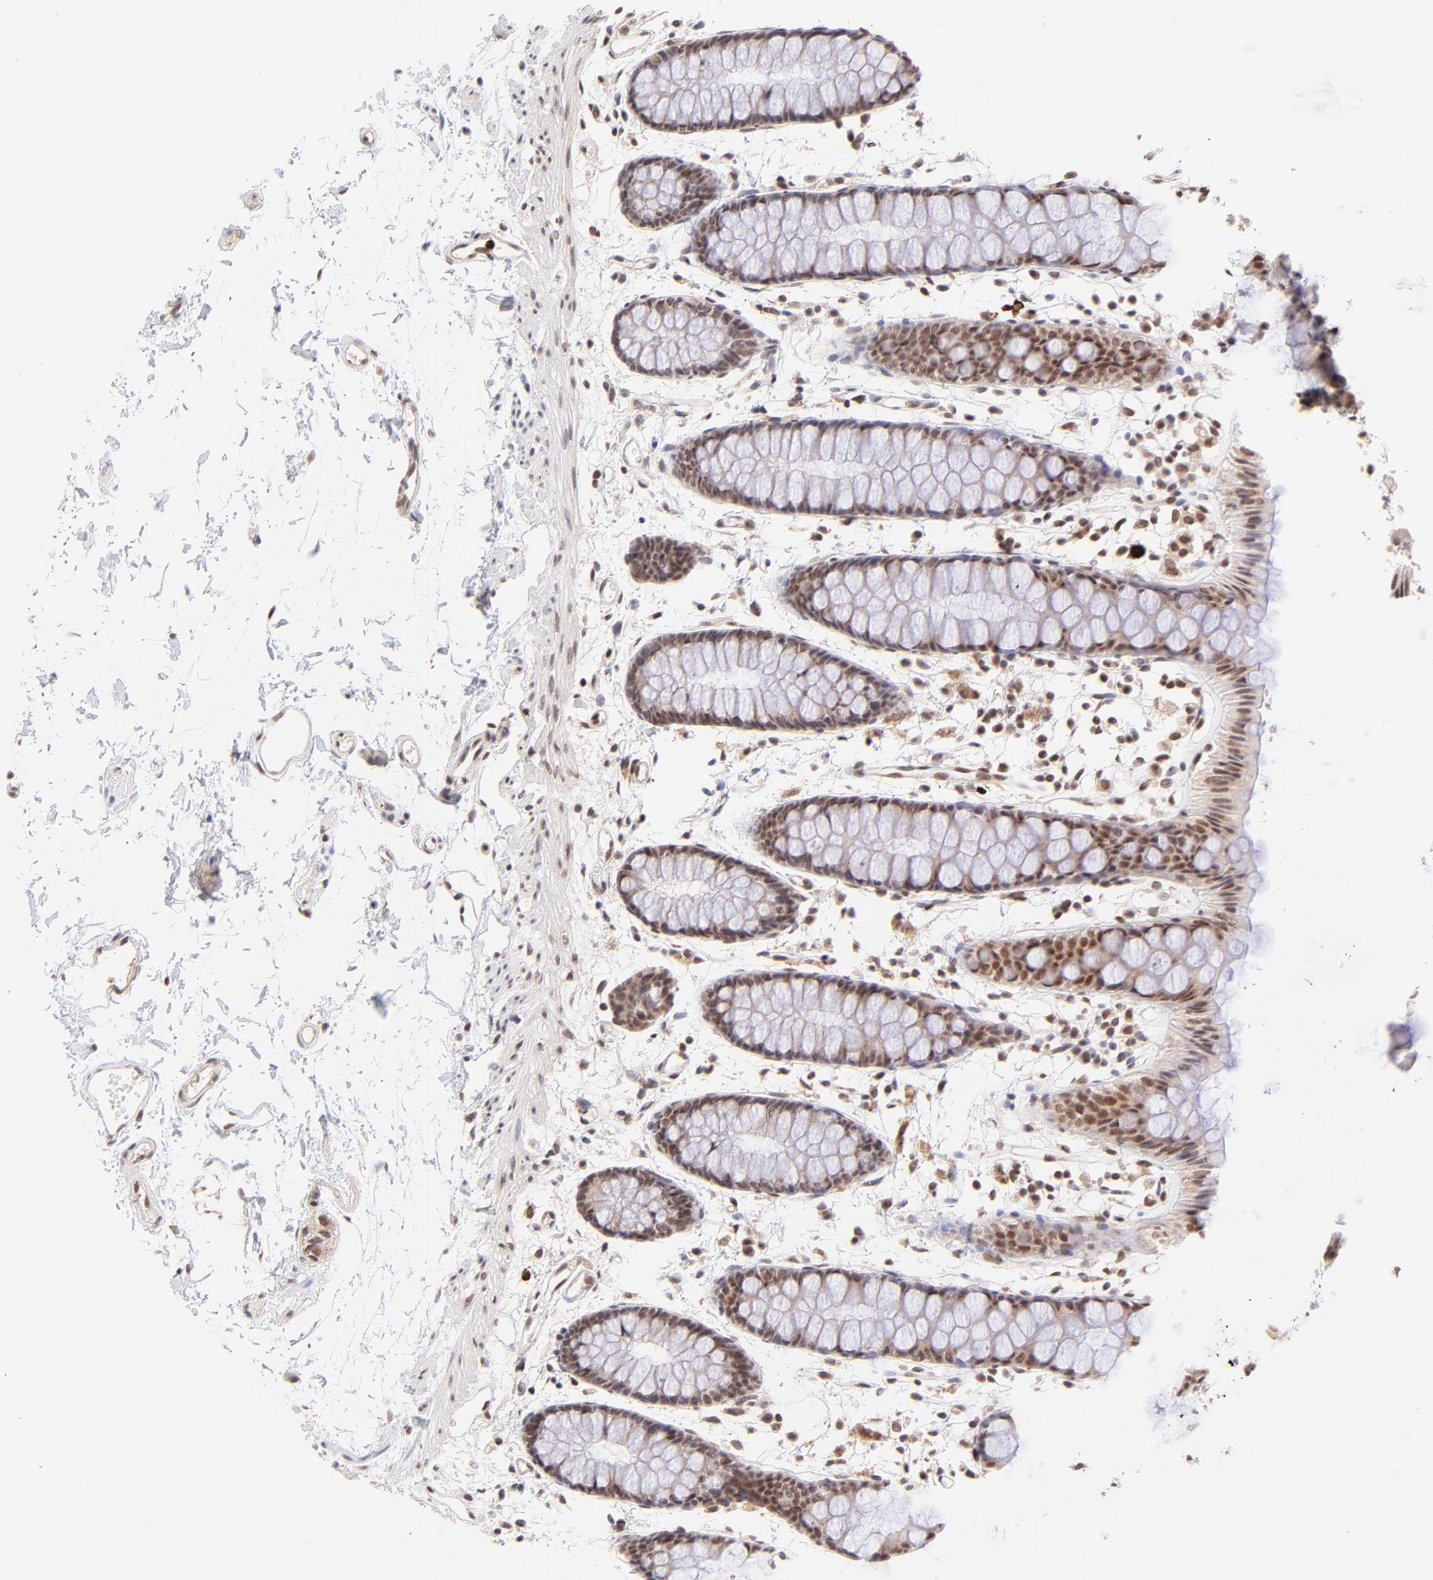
{"staining": {"intensity": "moderate", "quantity": ">75%", "location": "nuclear"}, "tissue": "rectum", "cell_type": "Glandular cells", "image_type": "normal", "snomed": [{"axis": "morphology", "description": "Normal tissue, NOS"}, {"axis": "topography", "description": "Rectum"}], "caption": "This is an image of immunohistochemistry (IHC) staining of unremarkable rectum, which shows moderate staining in the nuclear of glandular cells.", "gene": "MED12", "patient": {"sex": "female", "age": 66}}